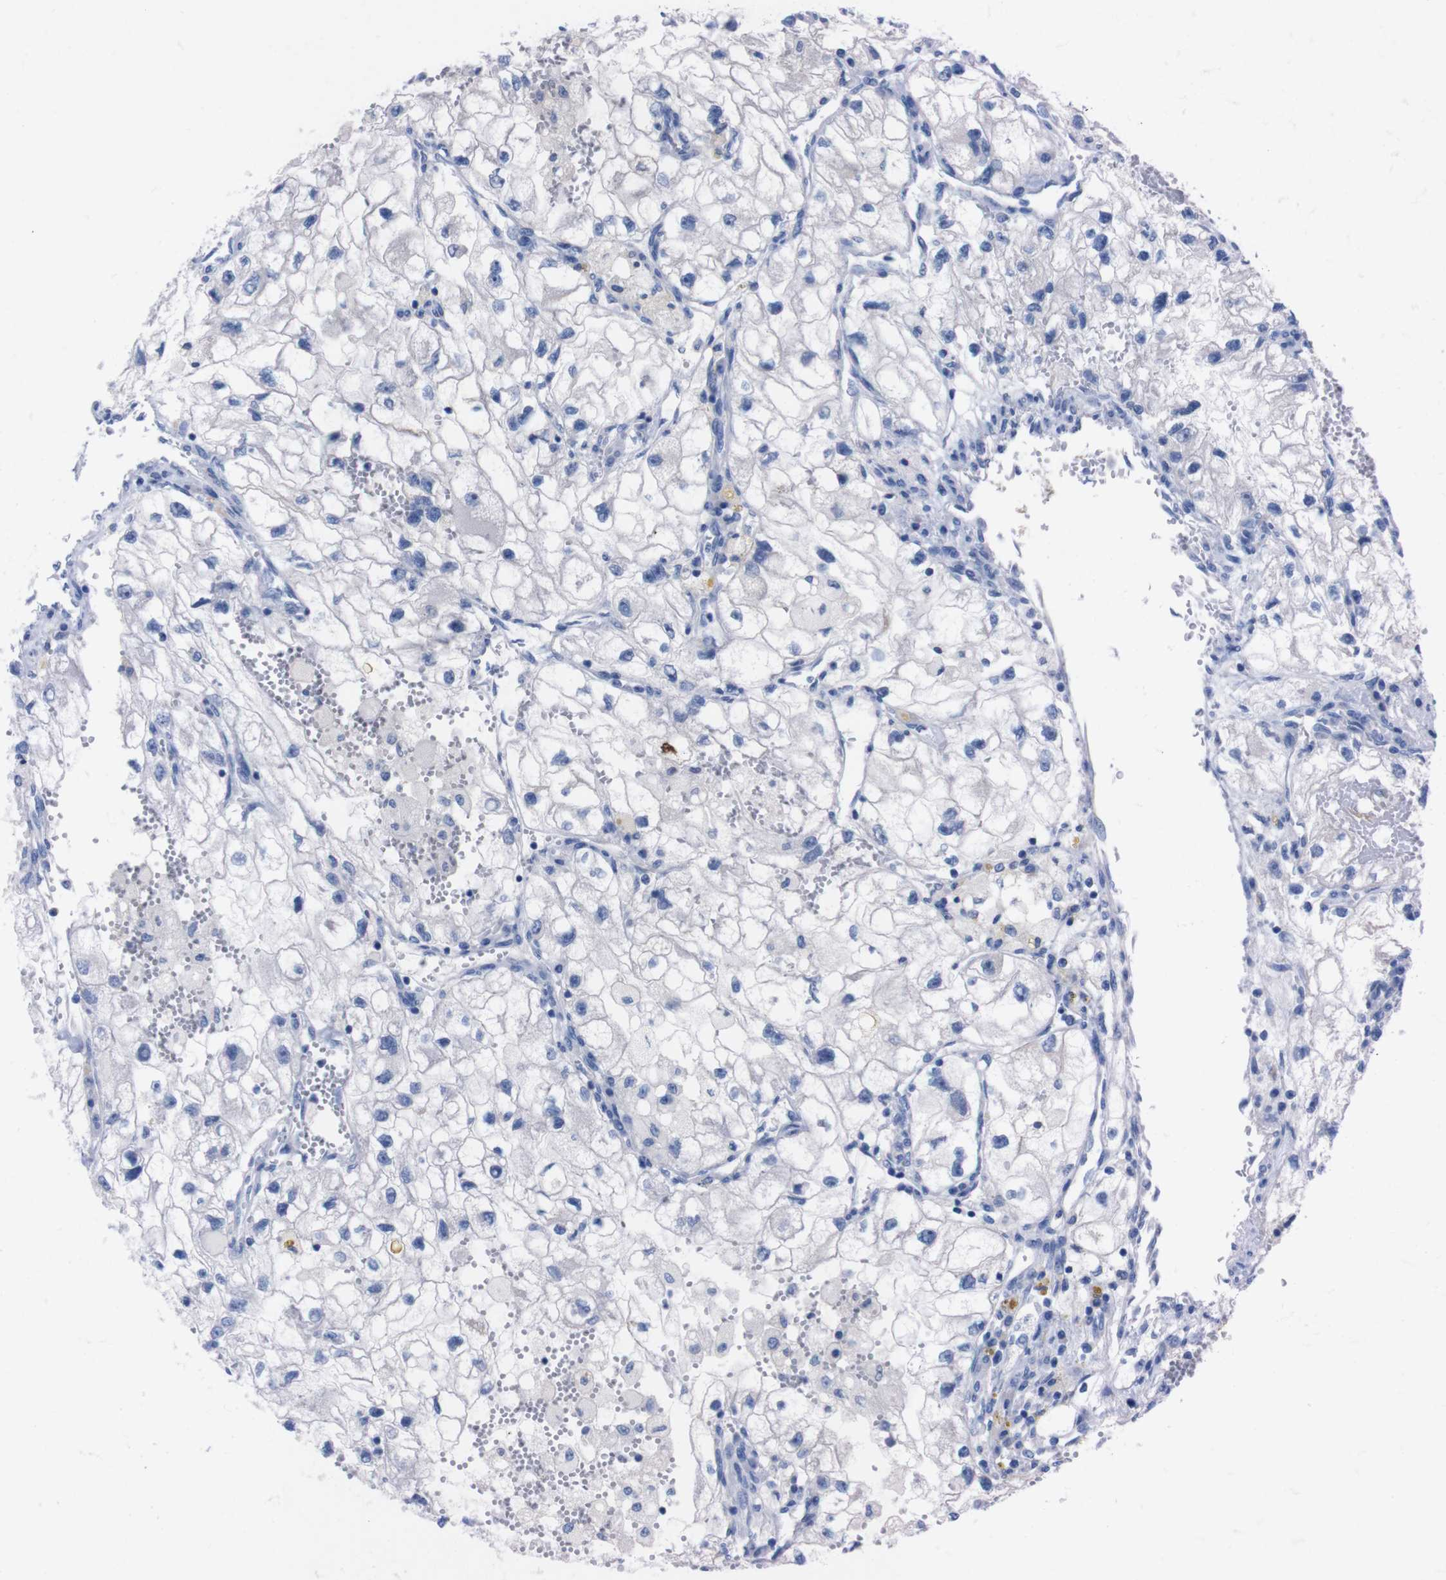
{"staining": {"intensity": "negative", "quantity": "none", "location": "none"}, "tissue": "renal cancer", "cell_type": "Tumor cells", "image_type": "cancer", "snomed": [{"axis": "morphology", "description": "Adenocarcinoma, NOS"}, {"axis": "topography", "description": "Kidney"}], "caption": "The image demonstrates no significant expression in tumor cells of adenocarcinoma (renal).", "gene": "TMEM243", "patient": {"sex": "female", "age": 70}}